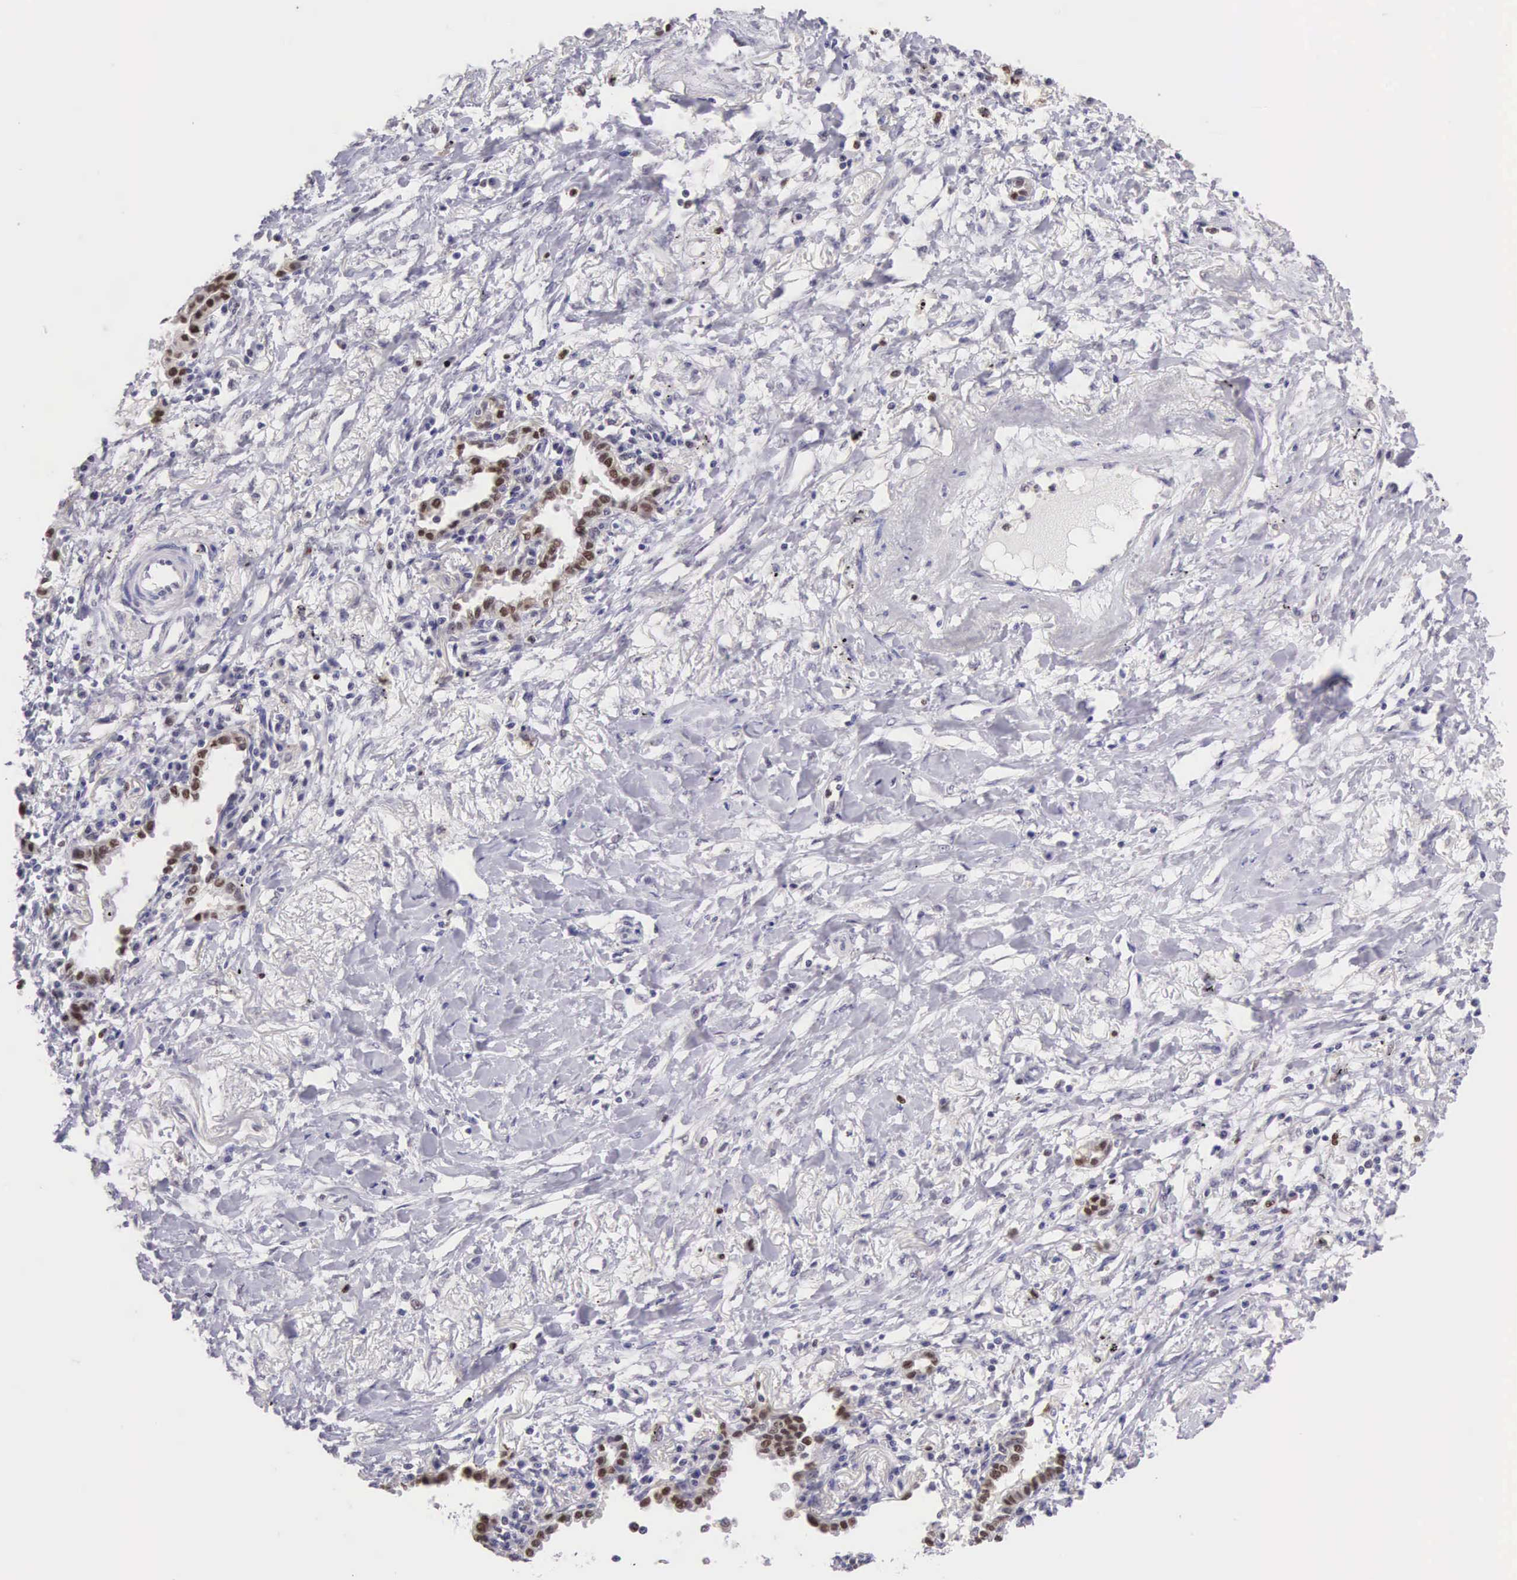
{"staining": {"intensity": "weak", "quantity": "25%-75%", "location": "nuclear"}, "tissue": "lung cancer", "cell_type": "Tumor cells", "image_type": "cancer", "snomed": [{"axis": "morphology", "description": "Adenocarcinoma, NOS"}, {"axis": "topography", "description": "Lung"}], "caption": "Lung adenocarcinoma stained with a brown dye reveals weak nuclear positive expression in about 25%-75% of tumor cells.", "gene": "GRK3", "patient": {"sex": "male", "age": 60}}